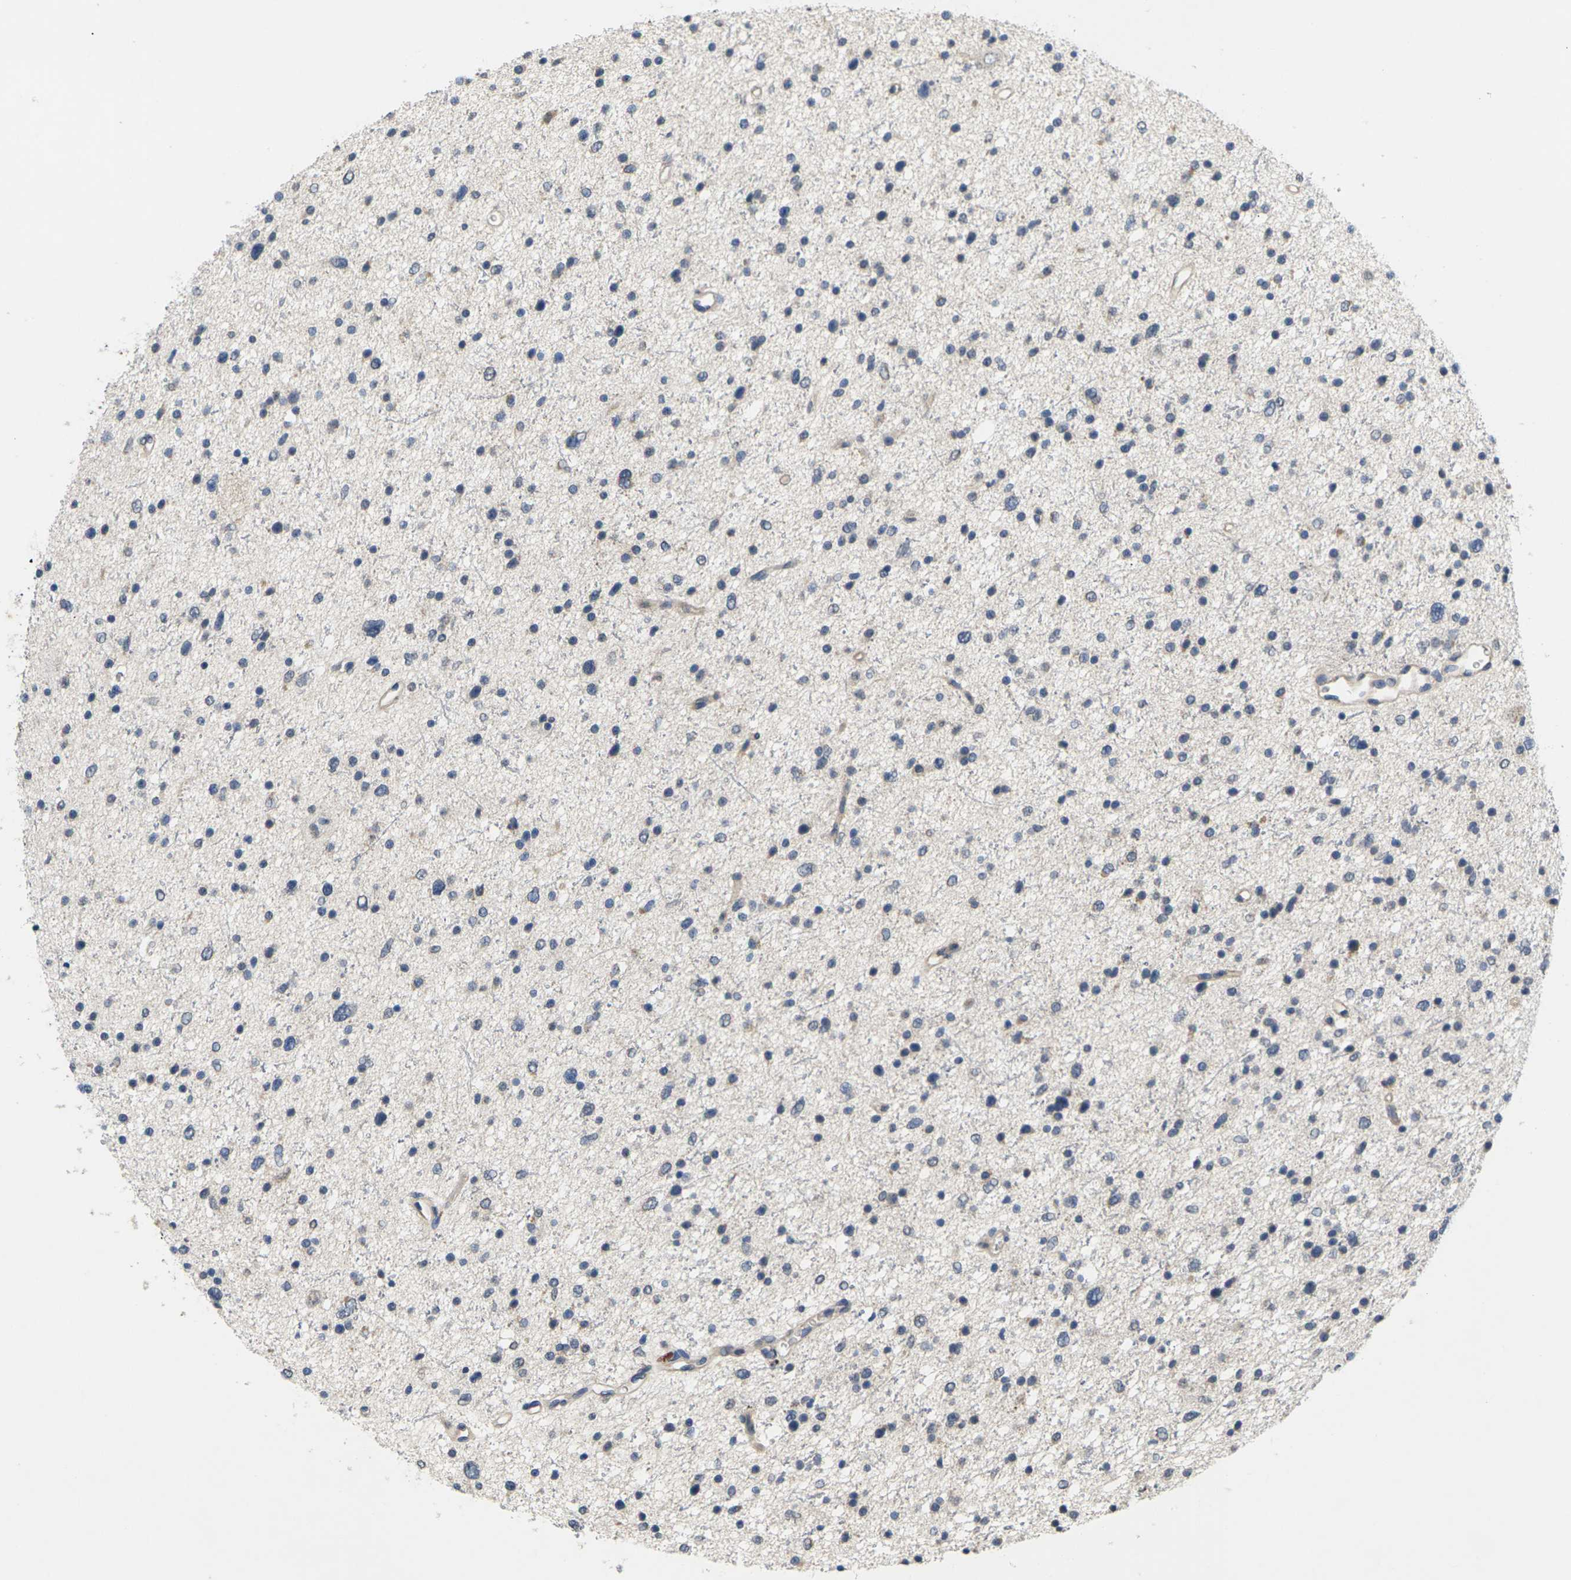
{"staining": {"intensity": "negative", "quantity": "none", "location": "none"}, "tissue": "glioma", "cell_type": "Tumor cells", "image_type": "cancer", "snomed": [{"axis": "morphology", "description": "Glioma, malignant, Low grade"}, {"axis": "topography", "description": "Brain"}], "caption": "An IHC micrograph of malignant glioma (low-grade) is shown. There is no staining in tumor cells of malignant glioma (low-grade).", "gene": "SLC2A2", "patient": {"sex": "female", "age": 37}}